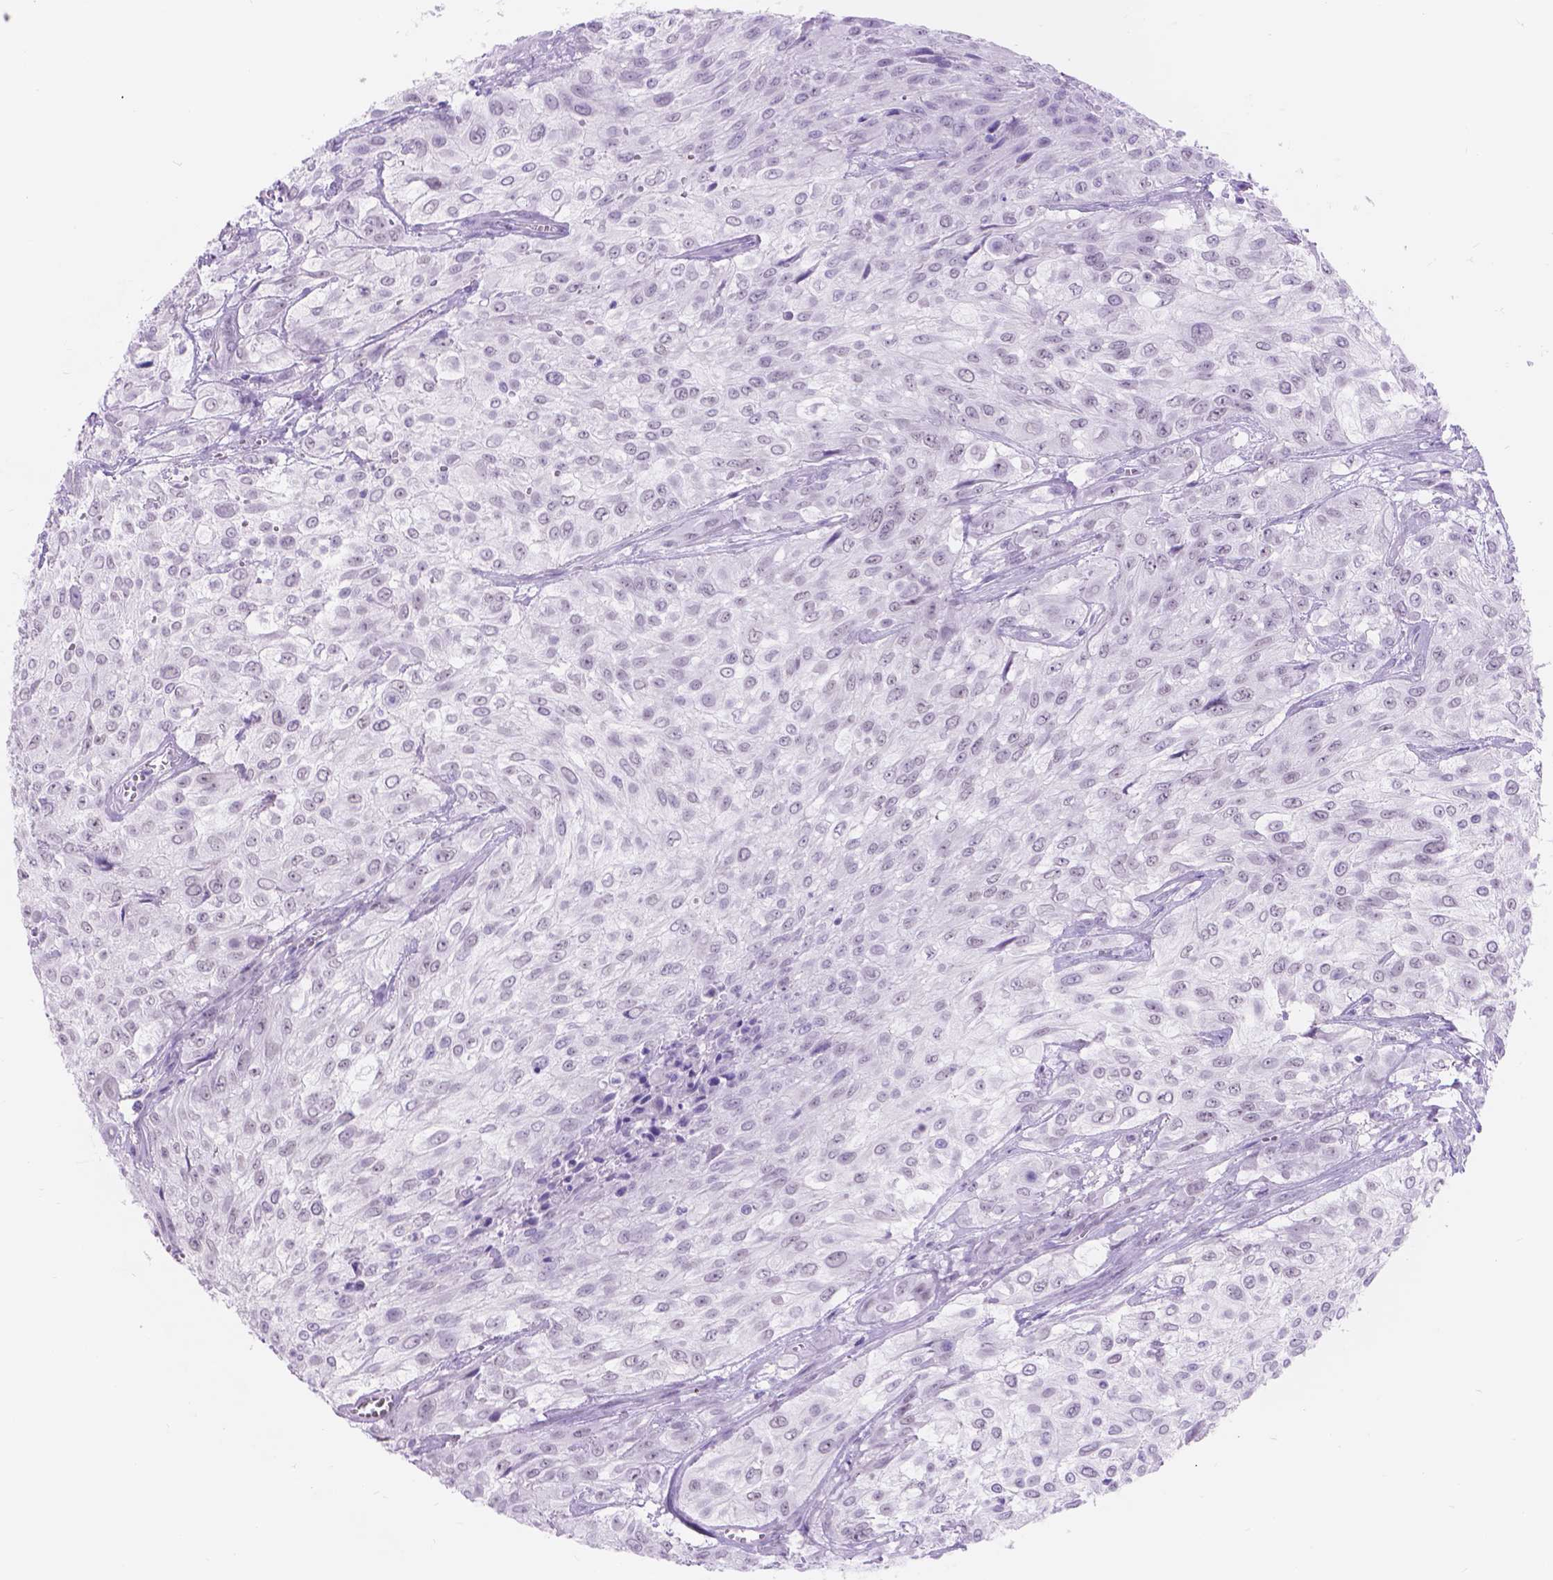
{"staining": {"intensity": "negative", "quantity": "none", "location": "none"}, "tissue": "urothelial cancer", "cell_type": "Tumor cells", "image_type": "cancer", "snomed": [{"axis": "morphology", "description": "Urothelial carcinoma, High grade"}, {"axis": "topography", "description": "Urinary bladder"}], "caption": "Human urothelial cancer stained for a protein using immunohistochemistry (IHC) shows no staining in tumor cells.", "gene": "DCC", "patient": {"sex": "male", "age": 57}}